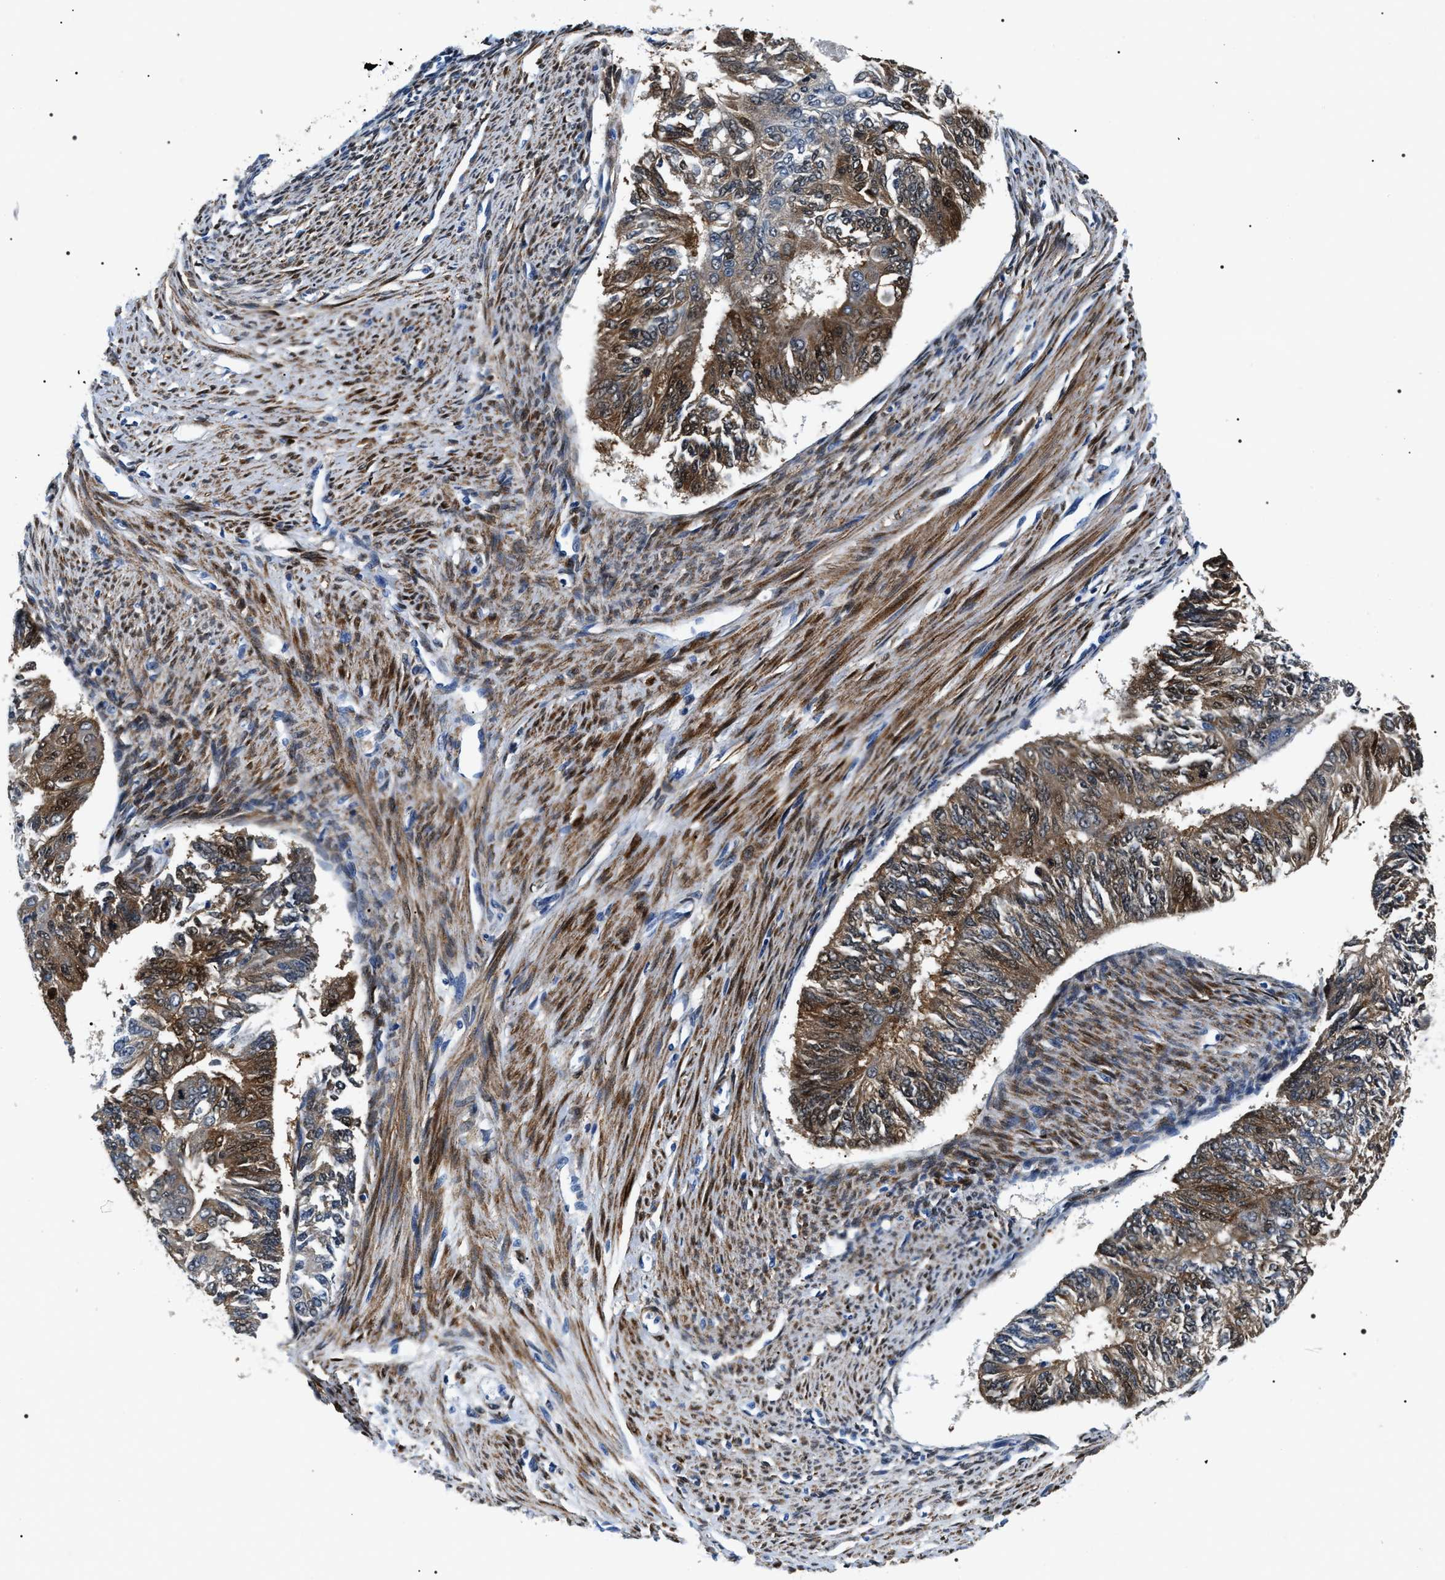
{"staining": {"intensity": "strong", "quantity": ">75%", "location": "cytoplasmic/membranous"}, "tissue": "endometrial cancer", "cell_type": "Tumor cells", "image_type": "cancer", "snomed": [{"axis": "morphology", "description": "Adenocarcinoma, NOS"}, {"axis": "topography", "description": "Endometrium"}], "caption": "About >75% of tumor cells in human adenocarcinoma (endometrial) demonstrate strong cytoplasmic/membranous protein positivity as visualized by brown immunohistochemical staining.", "gene": "BAG2", "patient": {"sex": "female", "age": 32}}